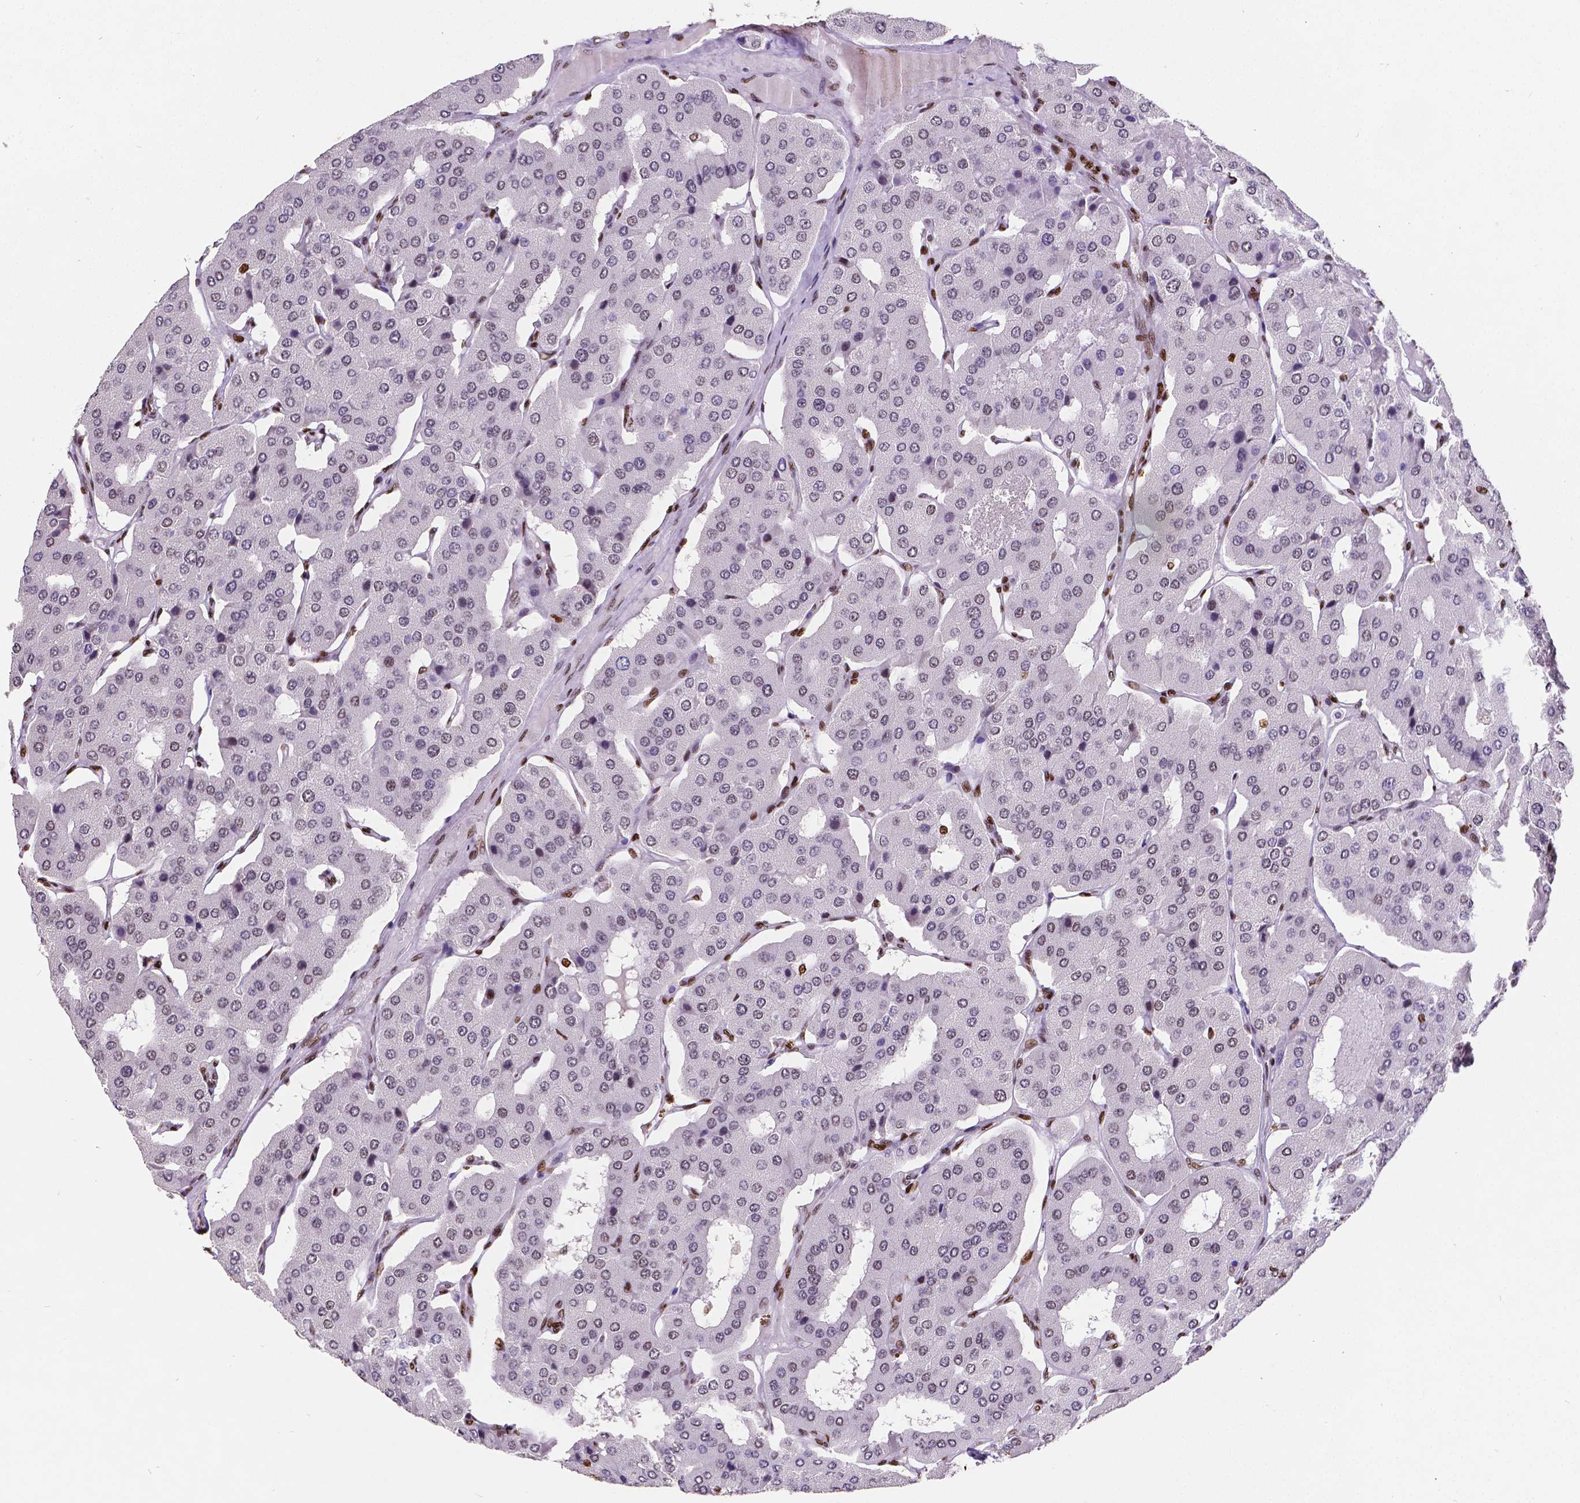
{"staining": {"intensity": "negative", "quantity": "none", "location": "none"}, "tissue": "parathyroid gland", "cell_type": "Glandular cells", "image_type": "normal", "snomed": [{"axis": "morphology", "description": "Normal tissue, NOS"}, {"axis": "morphology", "description": "Adenoma, NOS"}, {"axis": "topography", "description": "Parathyroid gland"}], "caption": "Image shows no protein positivity in glandular cells of benign parathyroid gland.", "gene": "MEF2C", "patient": {"sex": "female", "age": 86}}